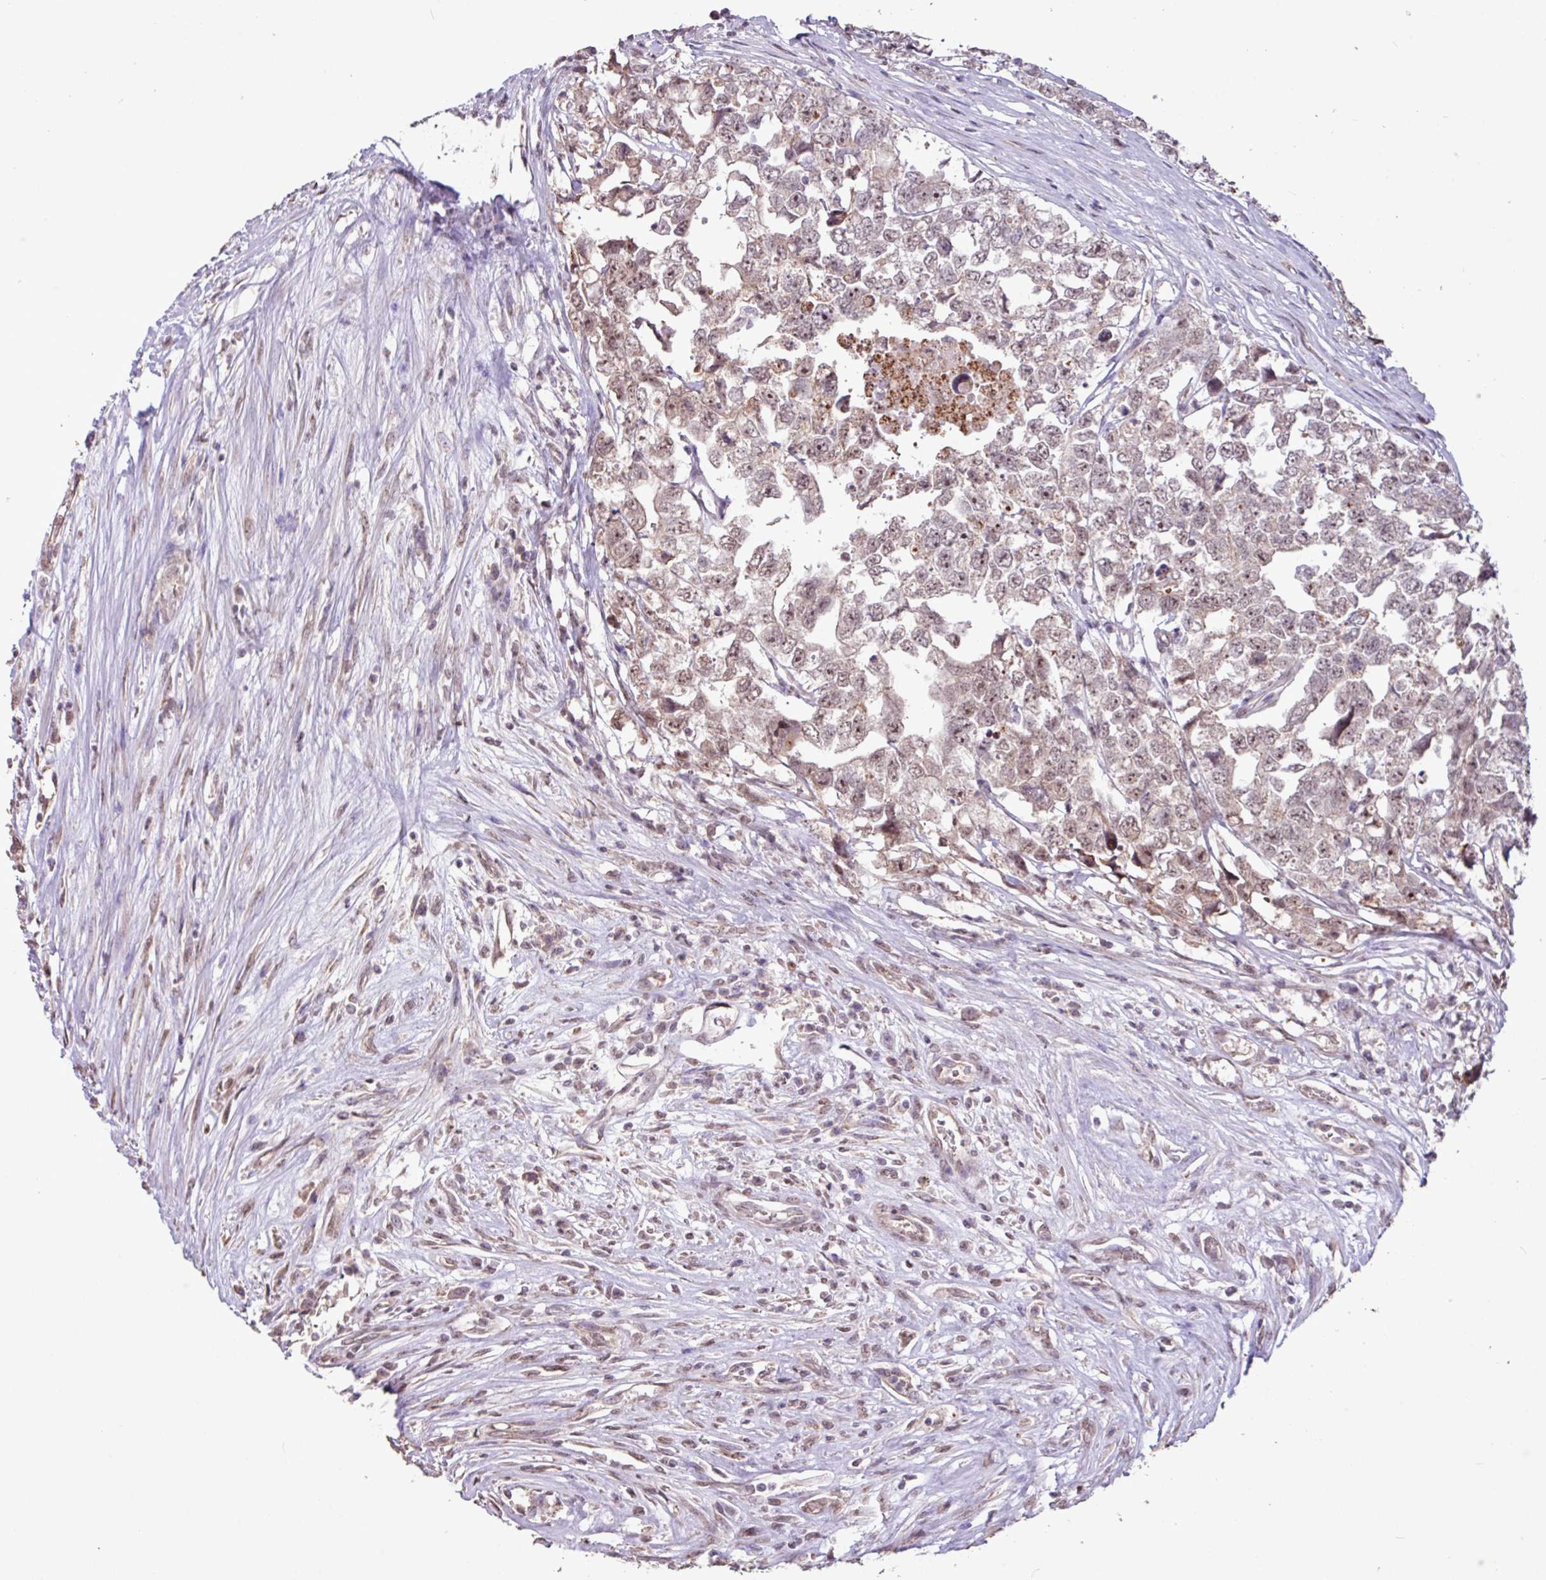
{"staining": {"intensity": "weak", "quantity": ">75%", "location": "nuclear"}, "tissue": "testis cancer", "cell_type": "Tumor cells", "image_type": "cancer", "snomed": [{"axis": "morphology", "description": "Carcinoma, Embryonal, NOS"}, {"axis": "topography", "description": "Testis"}], "caption": "Immunohistochemical staining of human testis embryonal carcinoma demonstrates low levels of weak nuclear protein positivity in about >75% of tumor cells.", "gene": "L3MBTL3", "patient": {"sex": "male", "age": 22}}